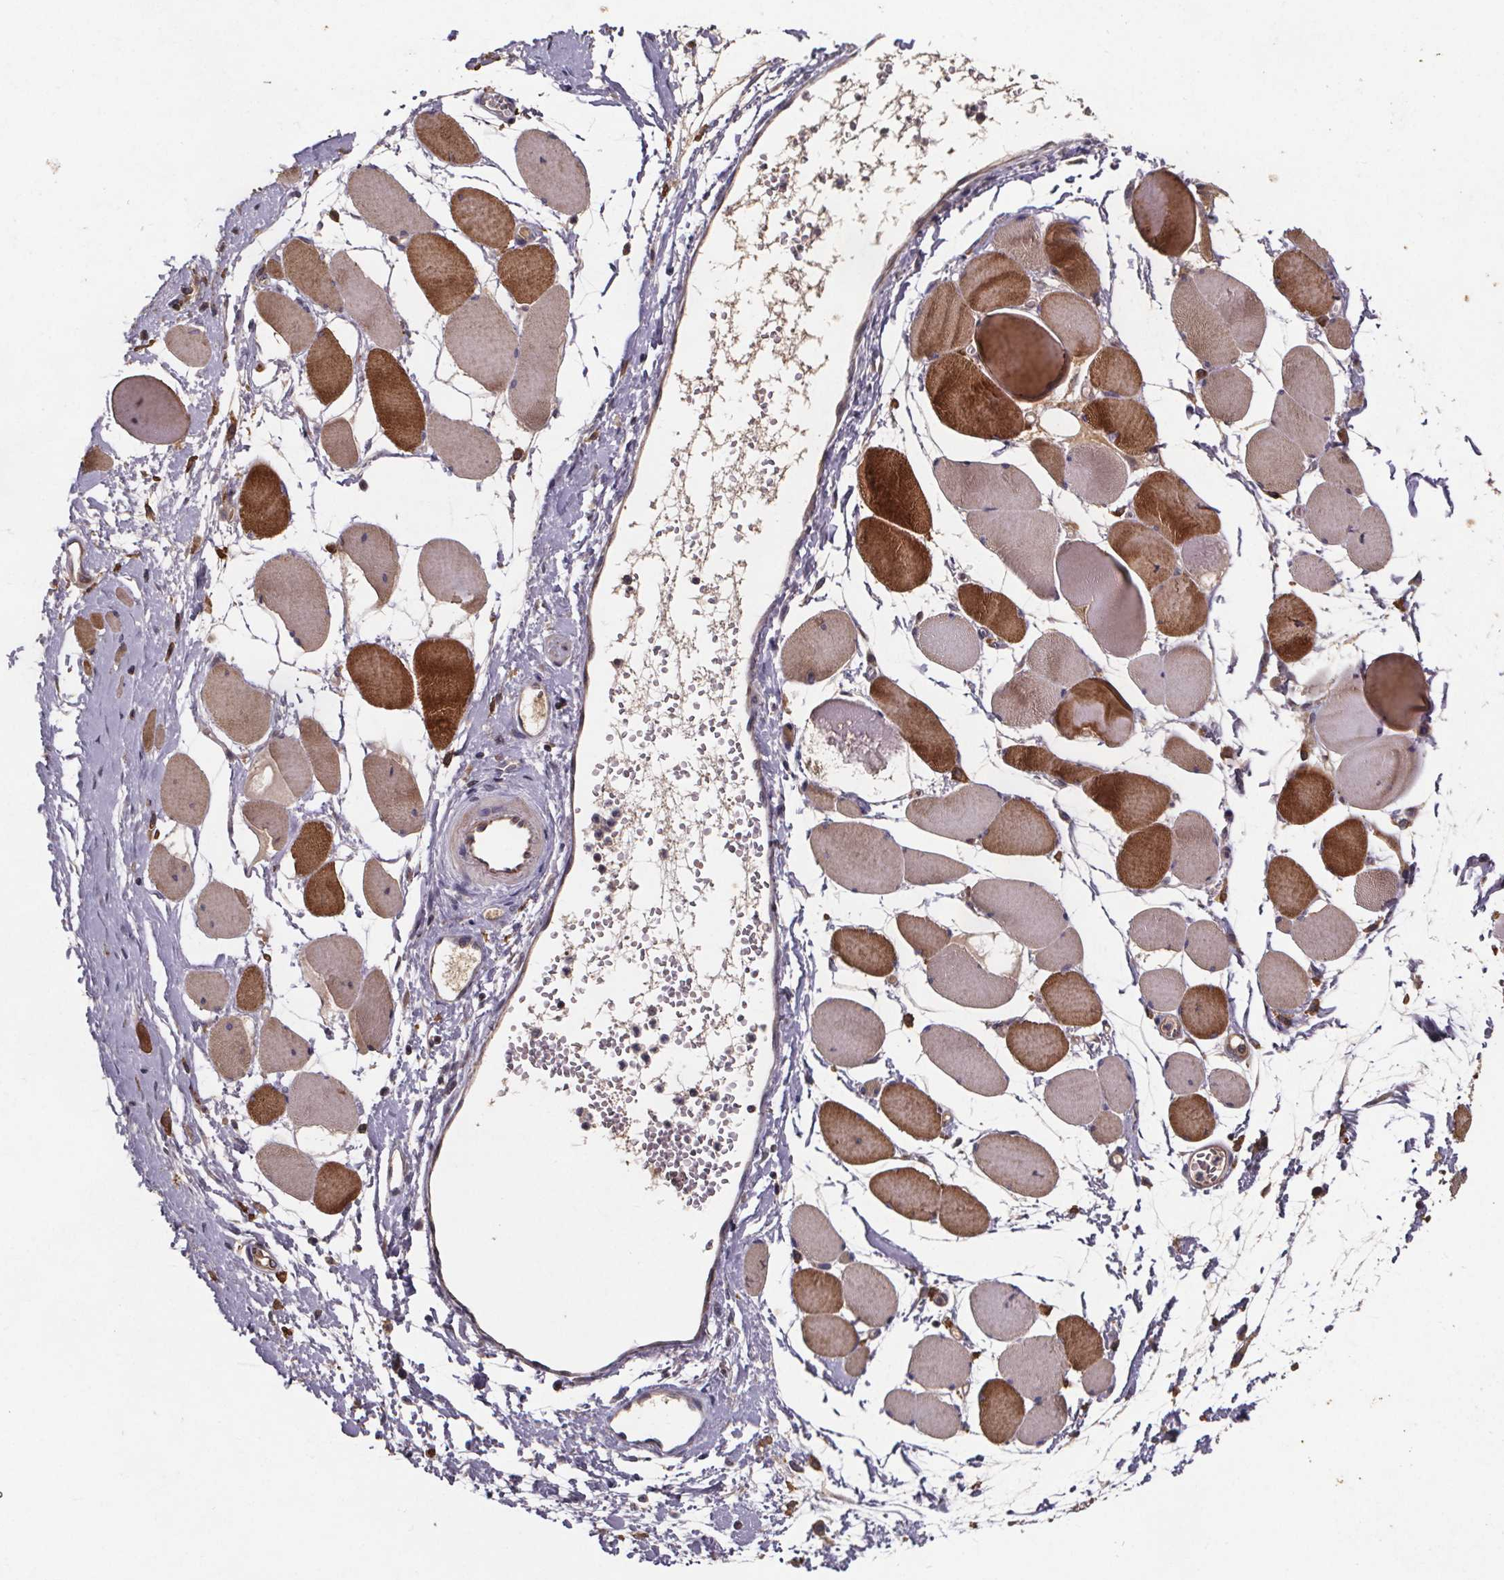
{"staining": {"intensity": "strong", "quantity": "25%-75%", "location": "cytoplasmic/membranous"}, "tissue": "skeletal muscle", "cell_type": "Myocytes", "image_type": "normal", "snomed": [{"axis": "morphology", "description": "Normal tissue, NOS"}, {"axis": "topography", "description": "Skeletal muscle"}], "caption": "Approximately 25%-75% of myocytes in benign skeletal muscle demonstrate strong cytoplasmic/membranous protein expression as visualized by brown immunohistochemical staining.", "gene": "FASTKD3", "patient": {"sex": "female", "age": 75}}